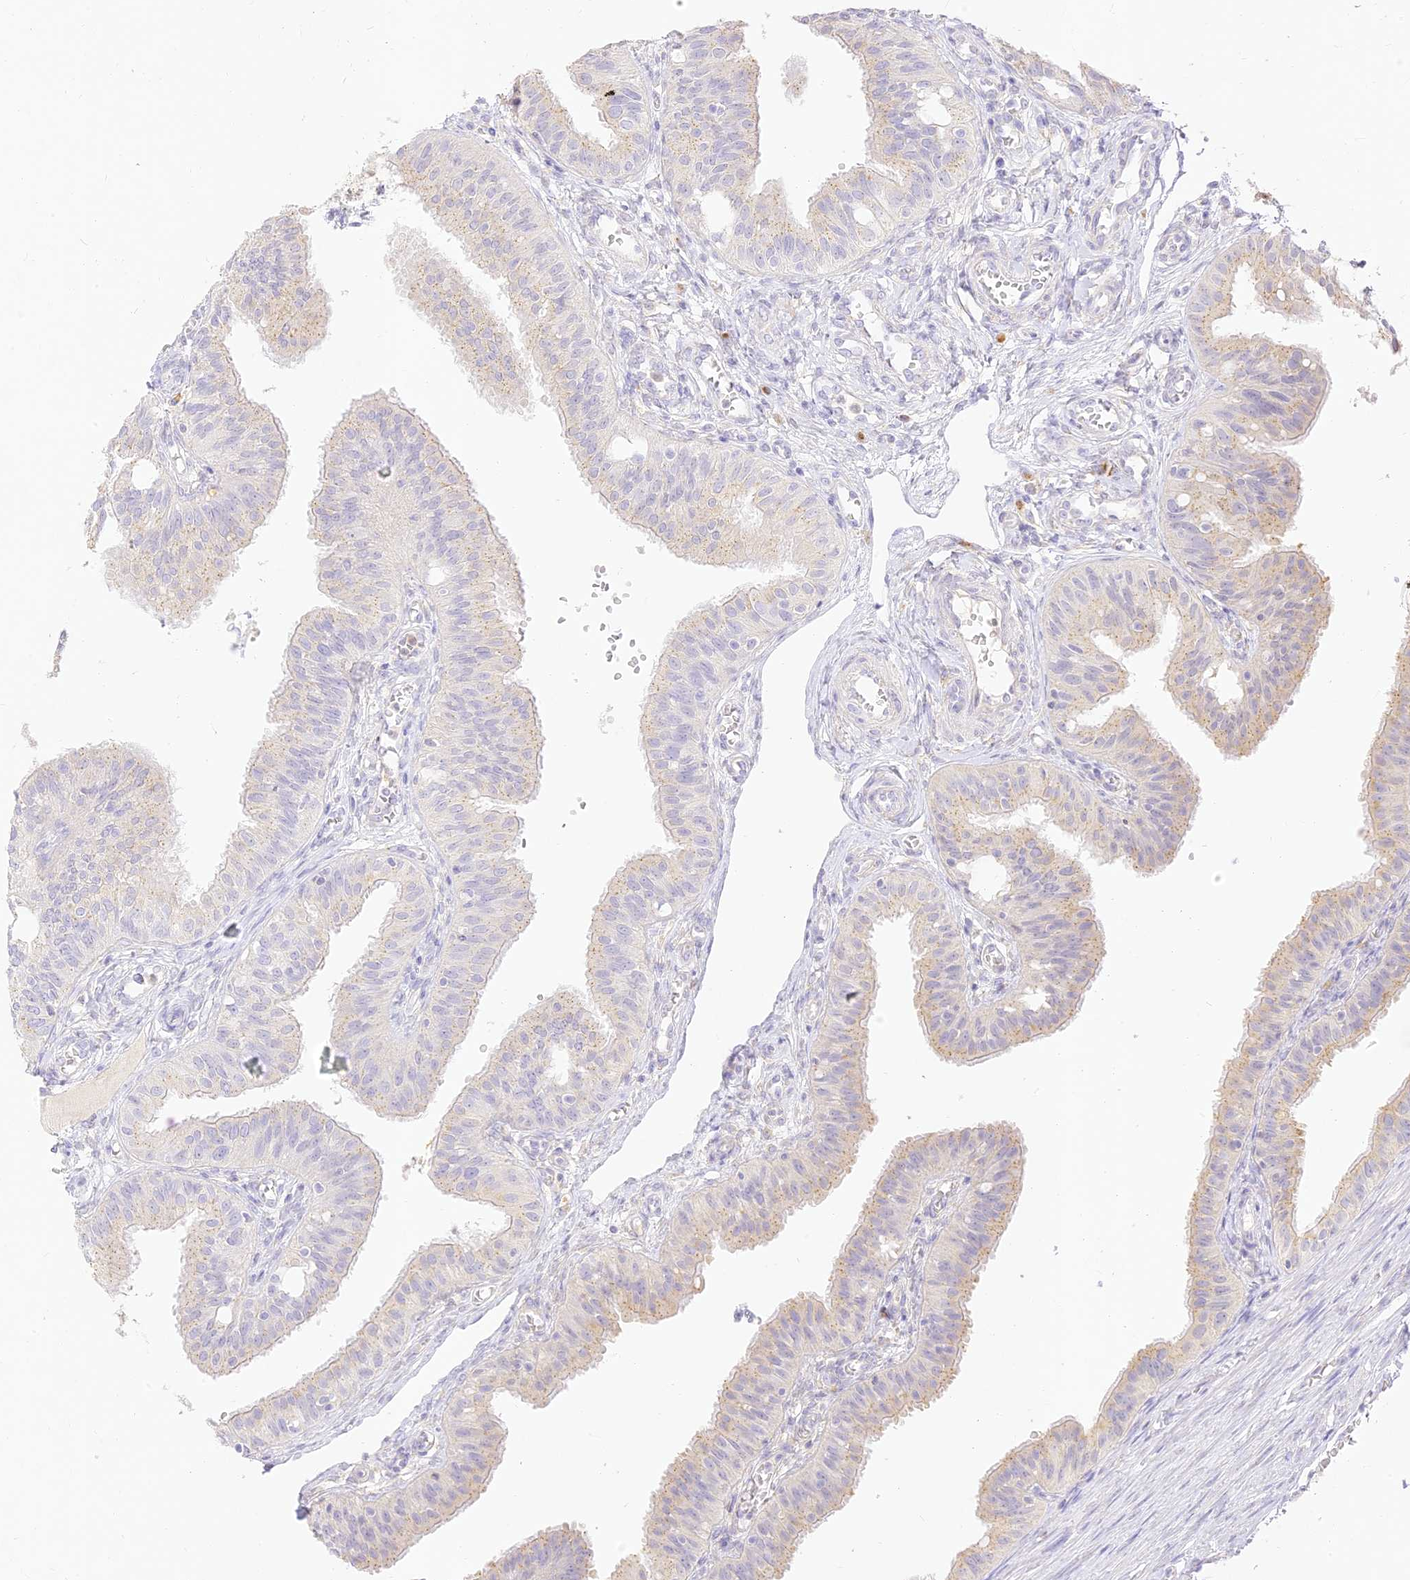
{"staining": {"intensity": "weak", "quantity": "25%-75%", "location": "cytoplasmic/membranous"}, "tissue": "fallopian tube", "cell_type": "Glandular cells", "image_type": "normal", "snomed": [{"axis": "morphology", "description": "Normal tissue, NOS"}, {"axis": "topography", "description": "Fallopian tube"}, {"axis": "topography", "description": "Ovary"}], "caption": "Immunohistochemistry micrograph of unremarkable human fallopian tube stained for a protein (brown), which reveals low levels of weak cytoplasmic/membranous positivity in about 25%-75% of glandular cells.", "gene": "SEC13", "patient": {"sex": "female", "age": 42}}